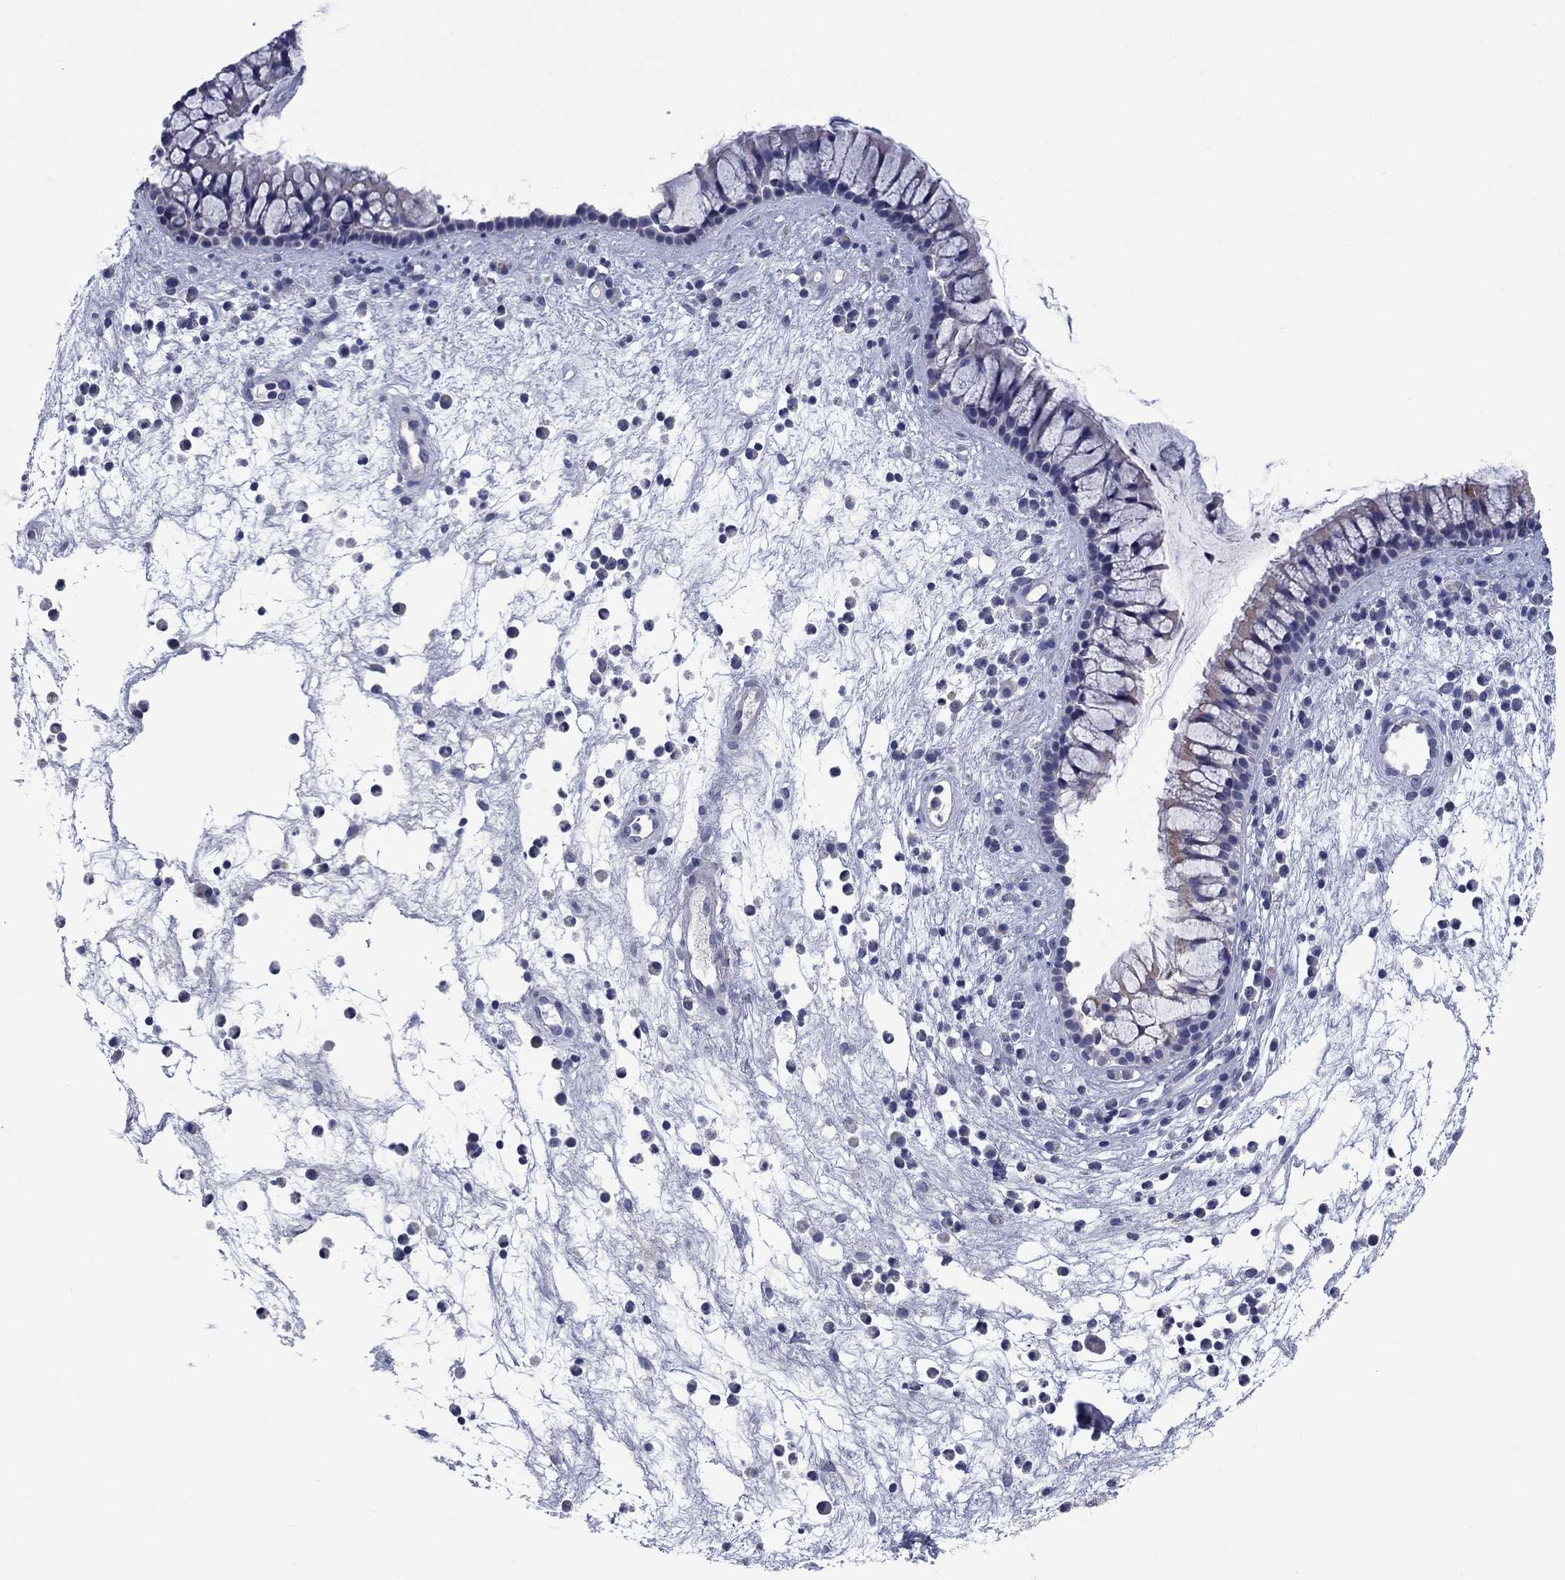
{"staining": {"intensity": "weak", "quantity": "<25%", "location": "cytoplasmic/membranous"}, "tissue": "nasopharynx", "cell_type": "Respiratory epithelial cells", "image_type": "normal", "snomed": [{"axis": "morphology", "description": "Normal tissue, NOS"}, {"axis": "topography", "description": "Nasopharynx"}], "caption": "There is no significant staining in respiratory epithelial cells of nasopharynx.", "gene": "FRK", "patient": {"sex": "male", "age": 77}}